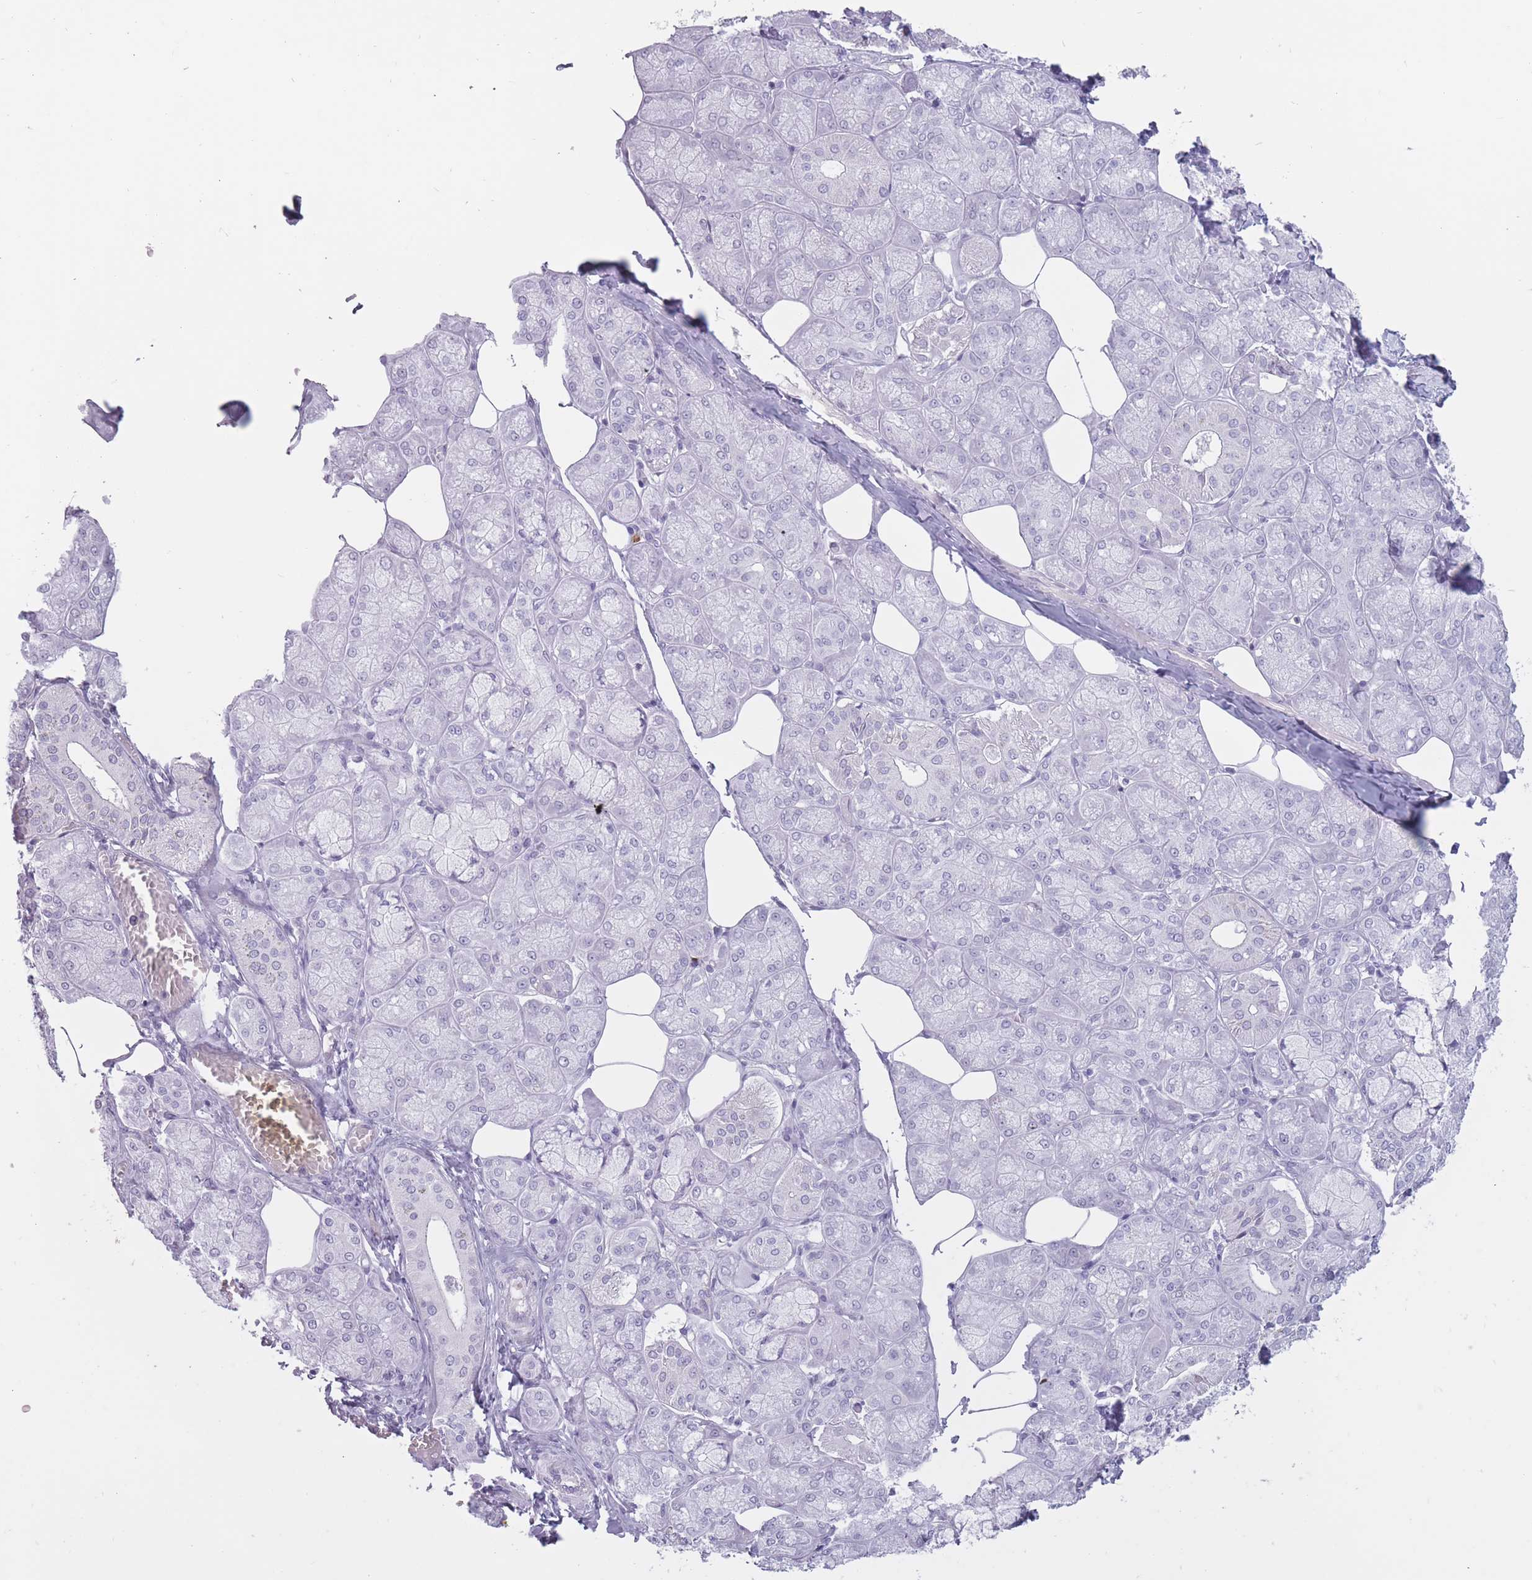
{"staining": {"intensity": "negative", "quantity": "none", "location": "none"}, "tissue": "salivary gland", "cell_type": "Glandular cells", "image_type": "normal", "snomed": [{"axis": "morphology", "description": "Normal tissue, NOS"}, {"axis": "topography", "description": "Salivary gland"}], "caption": "Immunohistochemistry histopathology image of benign salivary gland: human salivary gland stained with DAB demonstrates no significant protein positivity in glandular cells. (Stains: DAB (3,3'-diaminobenzidine) IHC with hematoxylin counter stain, Microscopy: brightfield microscopy at high magnification).", "gene": "PNMA3", "patient": {"sex": "male", "age": 74}}